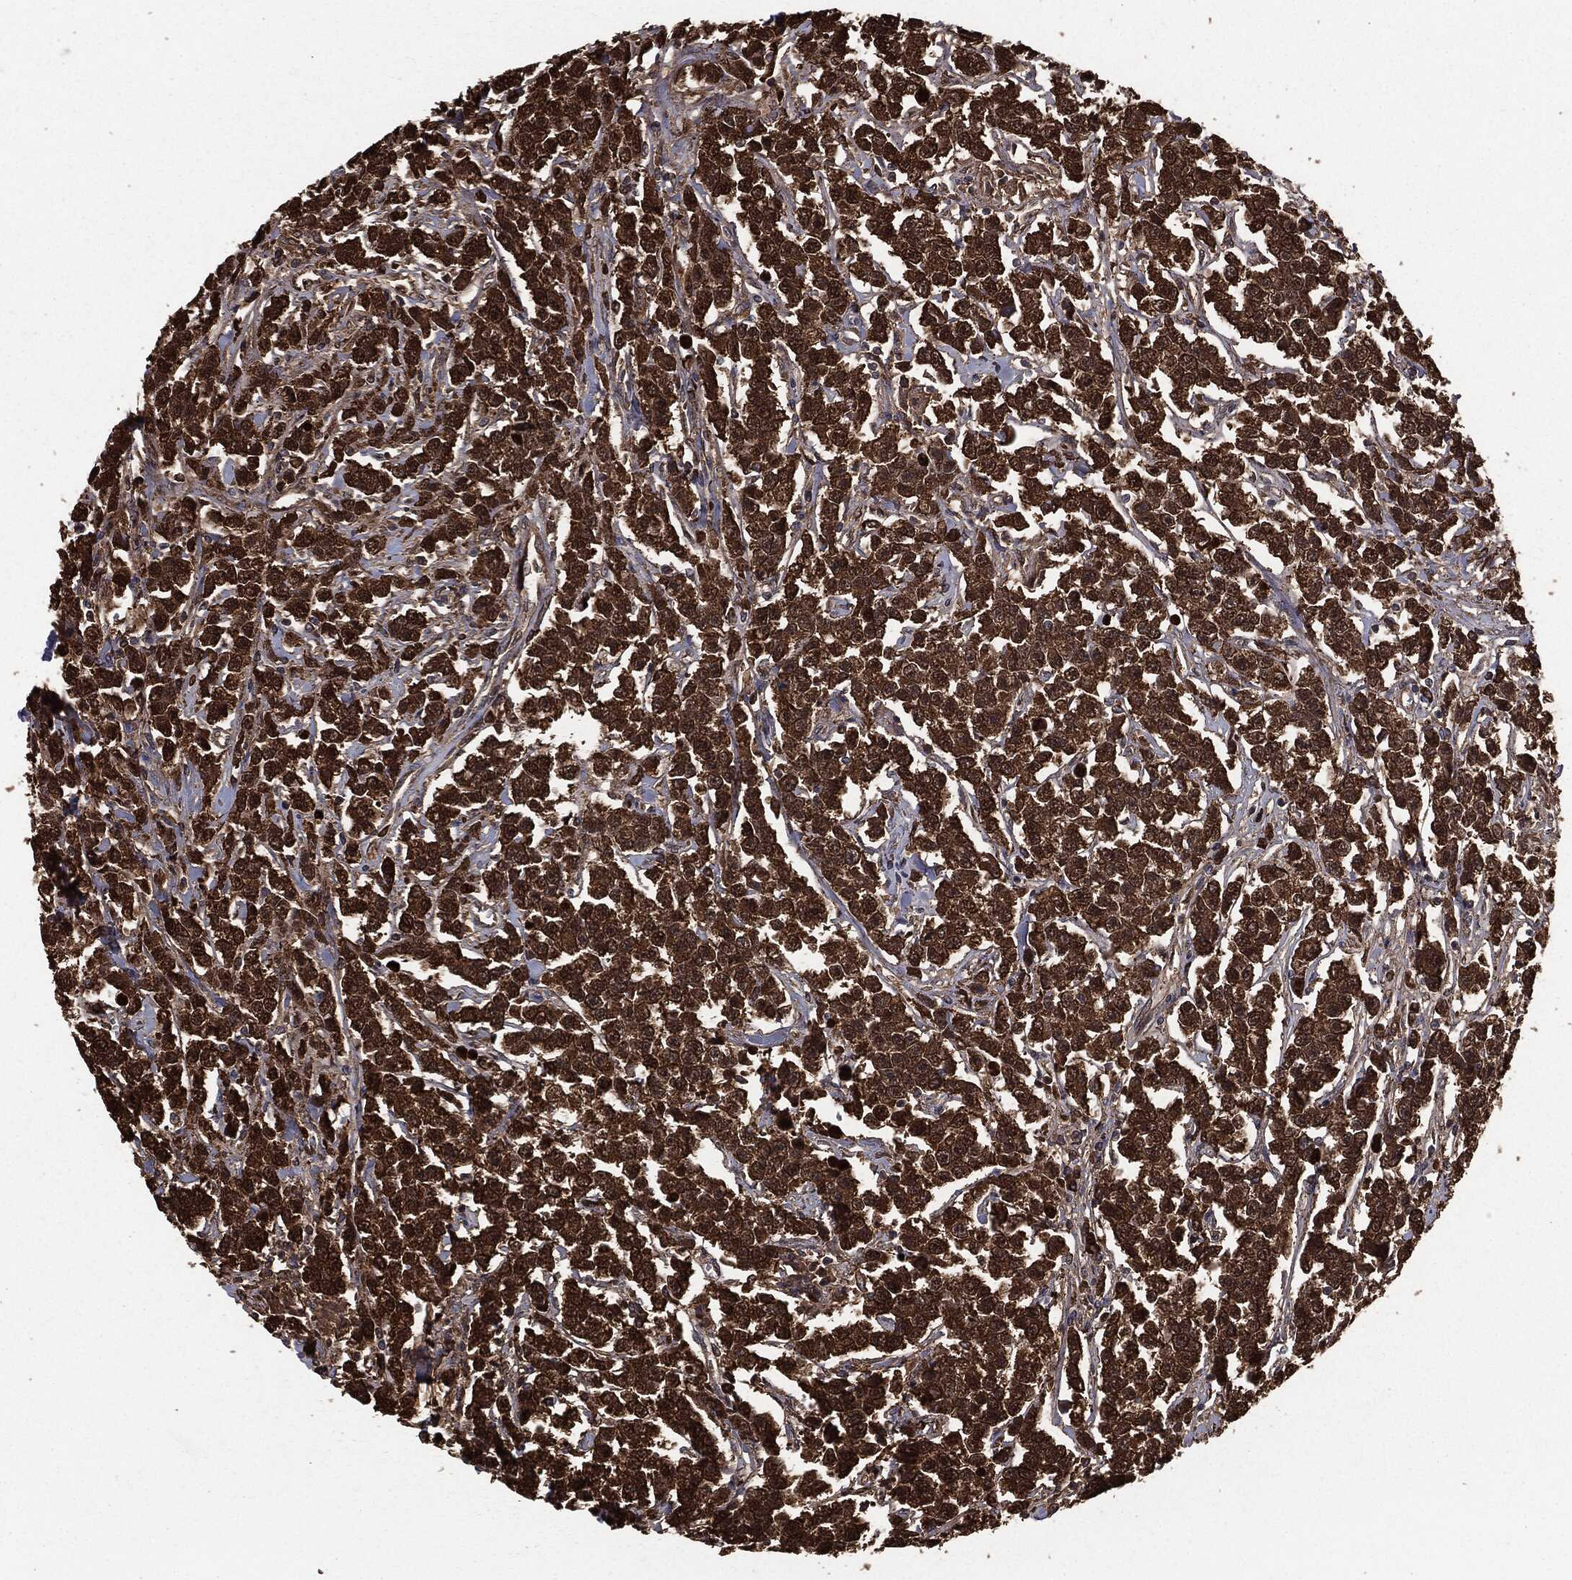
{"staining": {"intensity": "strong", "quantity": ">75%", "location": "cytoplasmic/membranous"}, "tissue": "testis cancer", "cell_type": "Tumor cells", "image_type": "cancer", "snomed": [{"axis": "morphology", "description": "Seminoma, NOS"}, {"axis": "topography", "description": "Testis"}], "caption": "Tumor cells demonstrate high levels of strong cytoplasmic/membranous expression in approximately >75% of cells in testis cancer (seminoma).", "gene": "NME1", "patient": {"sex": "male", "age": 59}}